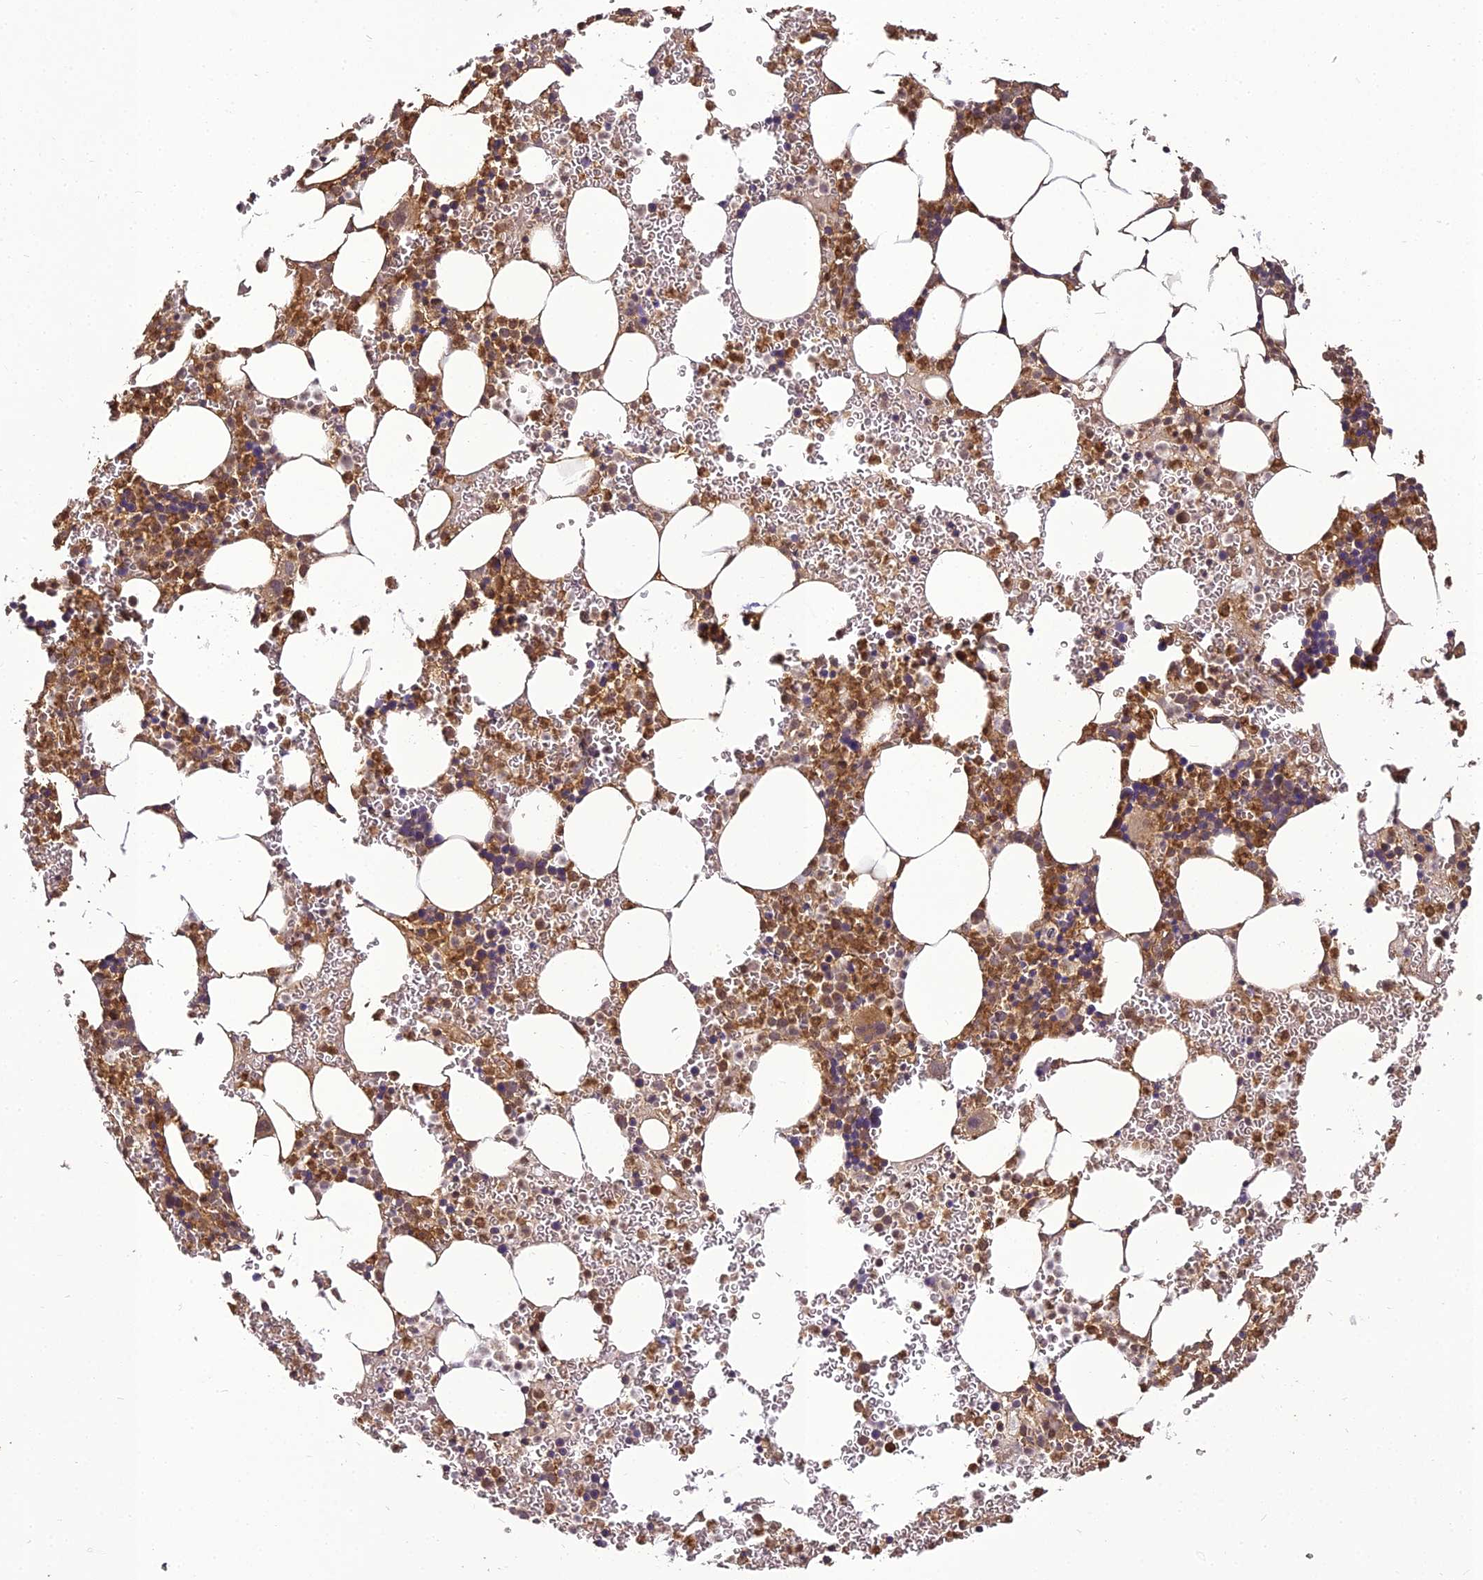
{"staining": {"intensity": "moderate", "quantity": "25%-75%", "location": "cytoplasmic/membranous"}, "tissue": "bone marrow", "cell_type": "Hematopoietic cells", "image_type": "normal", "snomed": [{"axis": "morphology", "description": "Normal tissue, NOS"}, {"axis": "topography", "description": "Bone marrow"}], "caption": "Immunohistochemical staining of normal bone marrow displays moderate cytoplasmic/membranous protein expression in approximately 25%-75% of hematopoietic cells. (DAB = brown stain, brightfield microscopy at high magnification).", "gene": "BCDIN3D", "patient": {"sex": "female", "age": 78}}